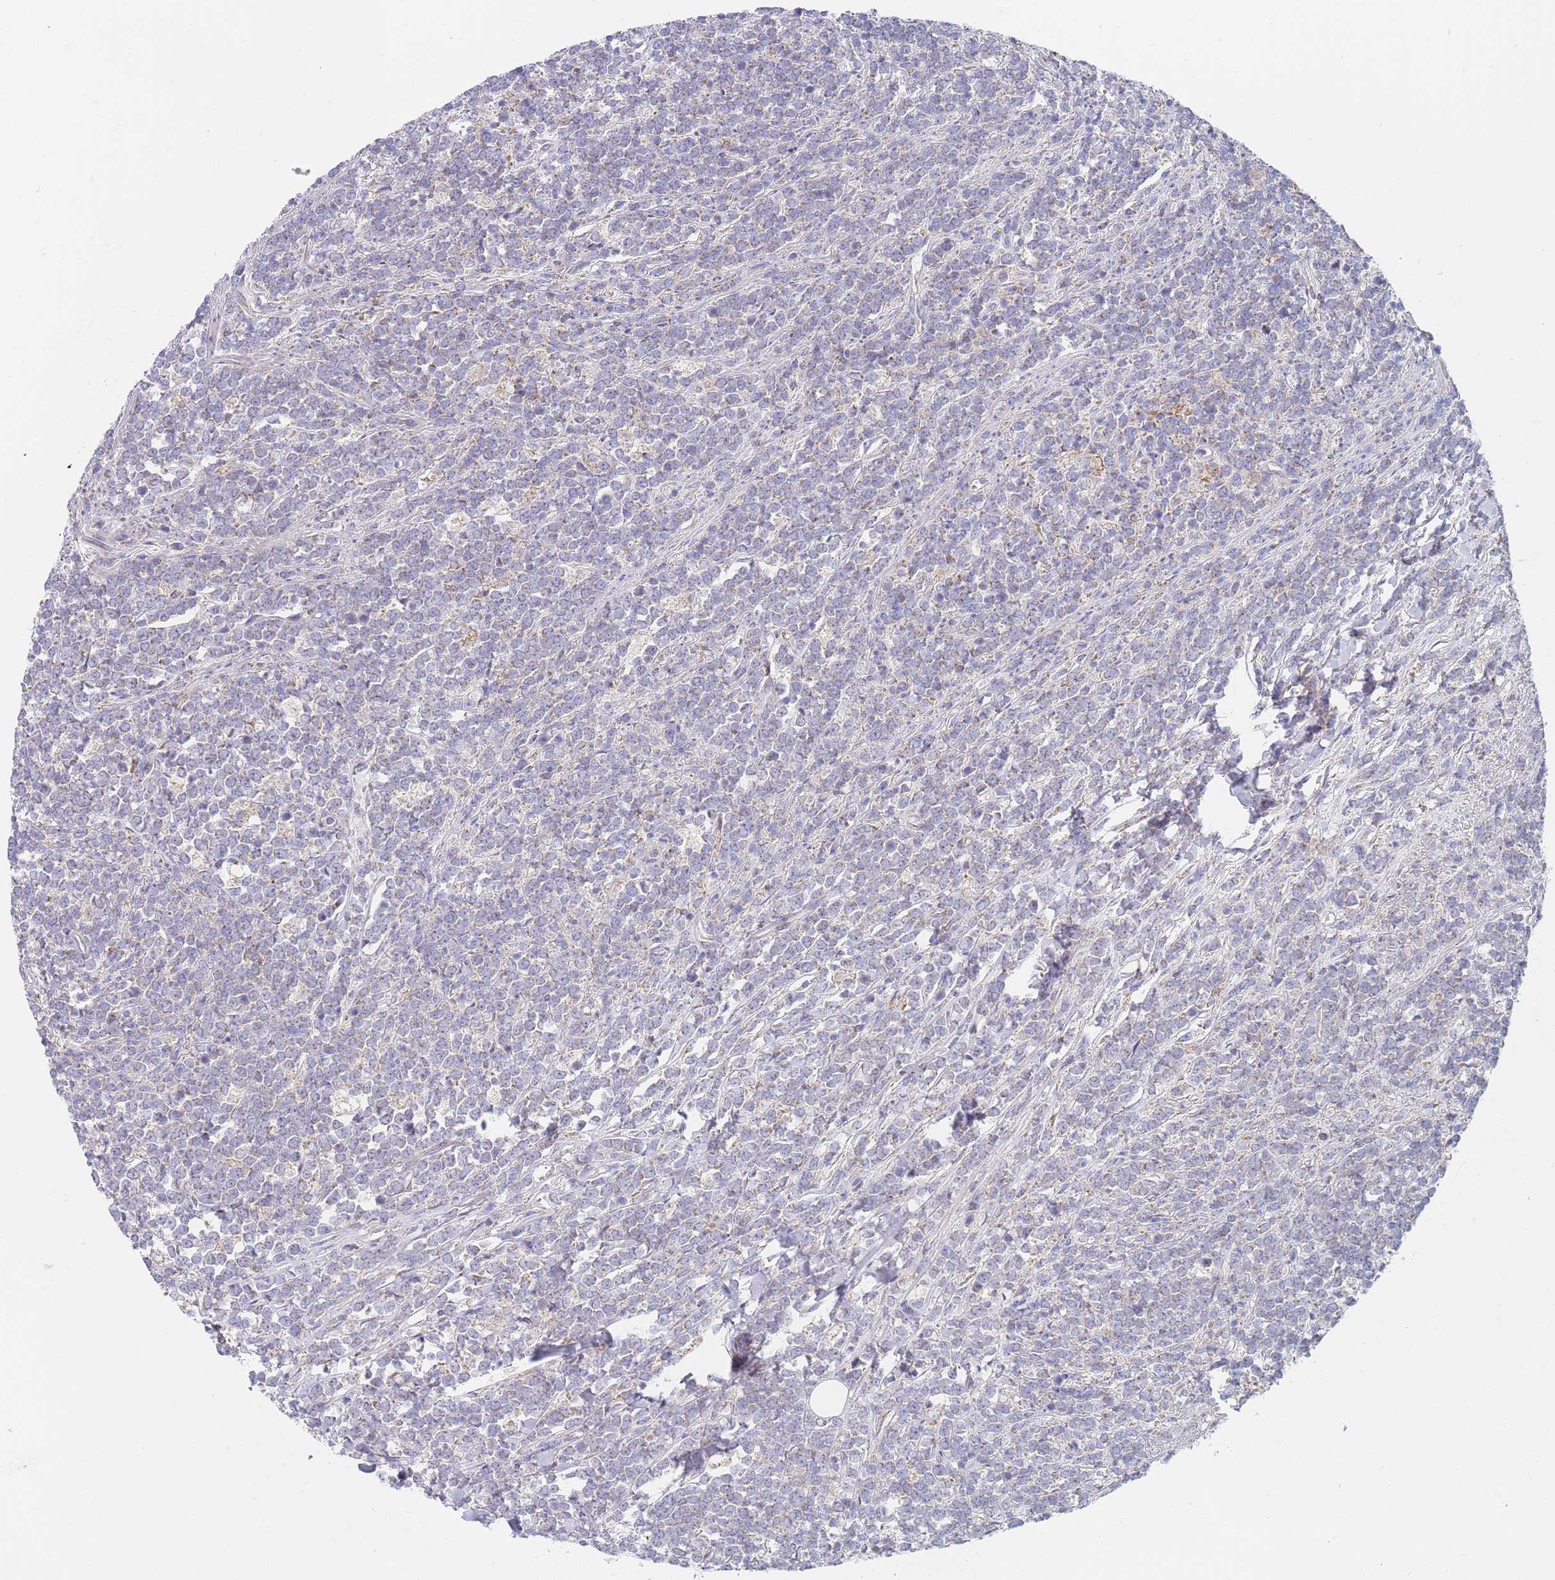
{"staining": {"intensity": "negative", "quantity": "none", "location": "none"}, "tissue": "lymphoma", "cell_type": "Tumor cells", "image_type": "cancer", "snomed": [{"axis": "morphology", "description": "Malignant lymphoma, non-Hodgkin's type, High grade"}, {"axis": "topography", "description": "Small intestine"}, {"axis": "topography", "description": "Colon"}], "caption": "A micrograph of human high-grade malignant lymphoma, non-Hodgkin's type is negative for staining in tumor cells. (DAB immunohistochemistry (IHC), high magnification).", "gene": "PWWP3A", "patient": {"sex": "male", "age": 8}}